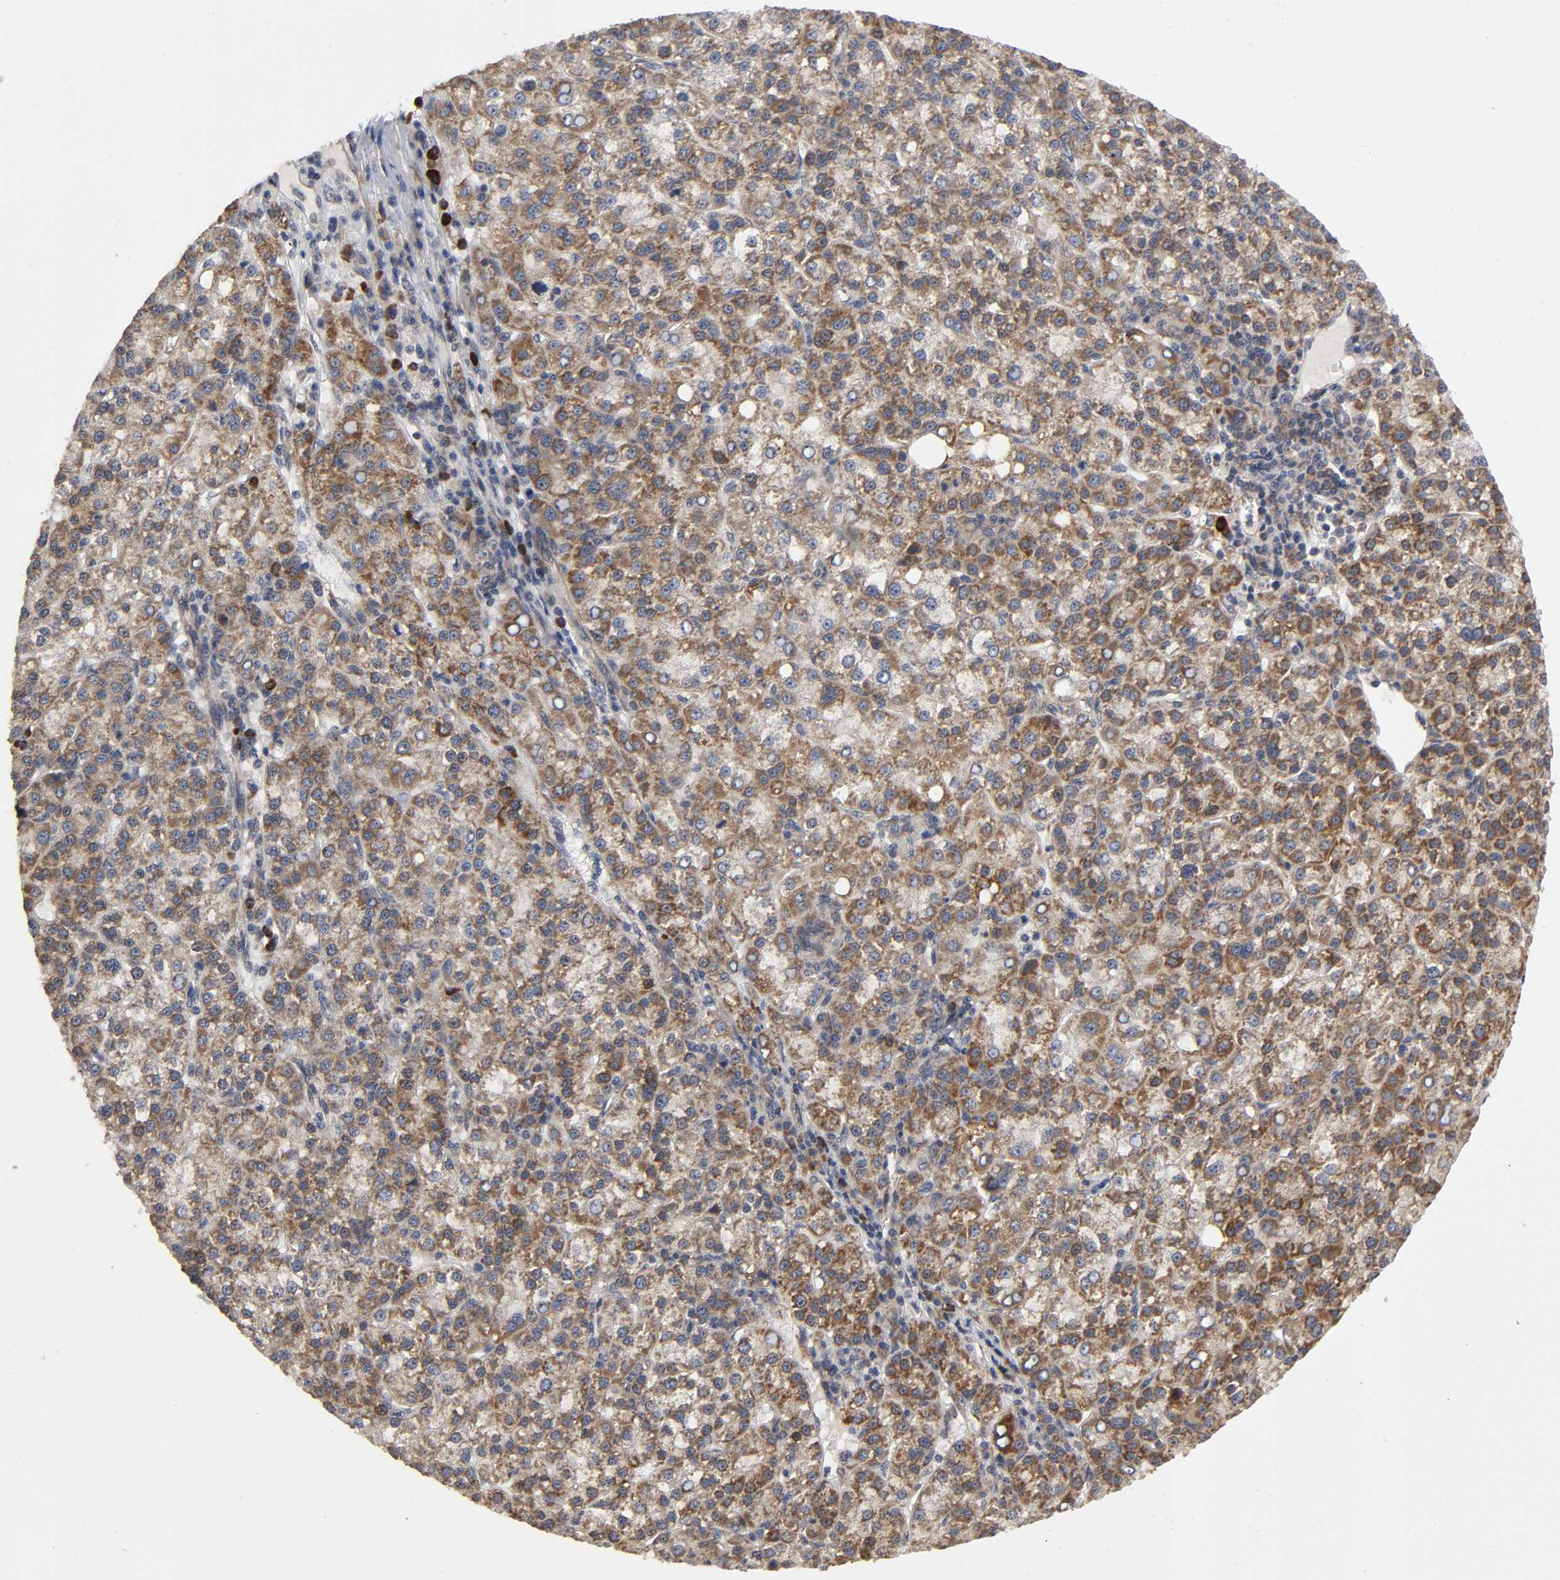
{"staining": {"intensity": "moderate", "quantity": ">75%", "location": "cytoplasmic/membranous"}, "tissue": "liver cancer", "cell_type": "Tumor cells", "image_type": "cancer", "snomed": [{"axis": "morphology", "description": "Carcinoma, Hepatocellular, NOS"}, {"axis": "topography", "description": "Liver"}], "caption": "IHC histopathology image of neoplastic tissue: liver cancer (hepatocellular carcinoma) stained using immunohistochemistry exhibits medium levels of moderate protein expression localized specifically in the cytoplasmic/membranous of tumor cells, appearing as a cytoplasmic/membranous brown color.", "gene": "SLC30A9", "patient": {"sex": "female", "age": 58}}